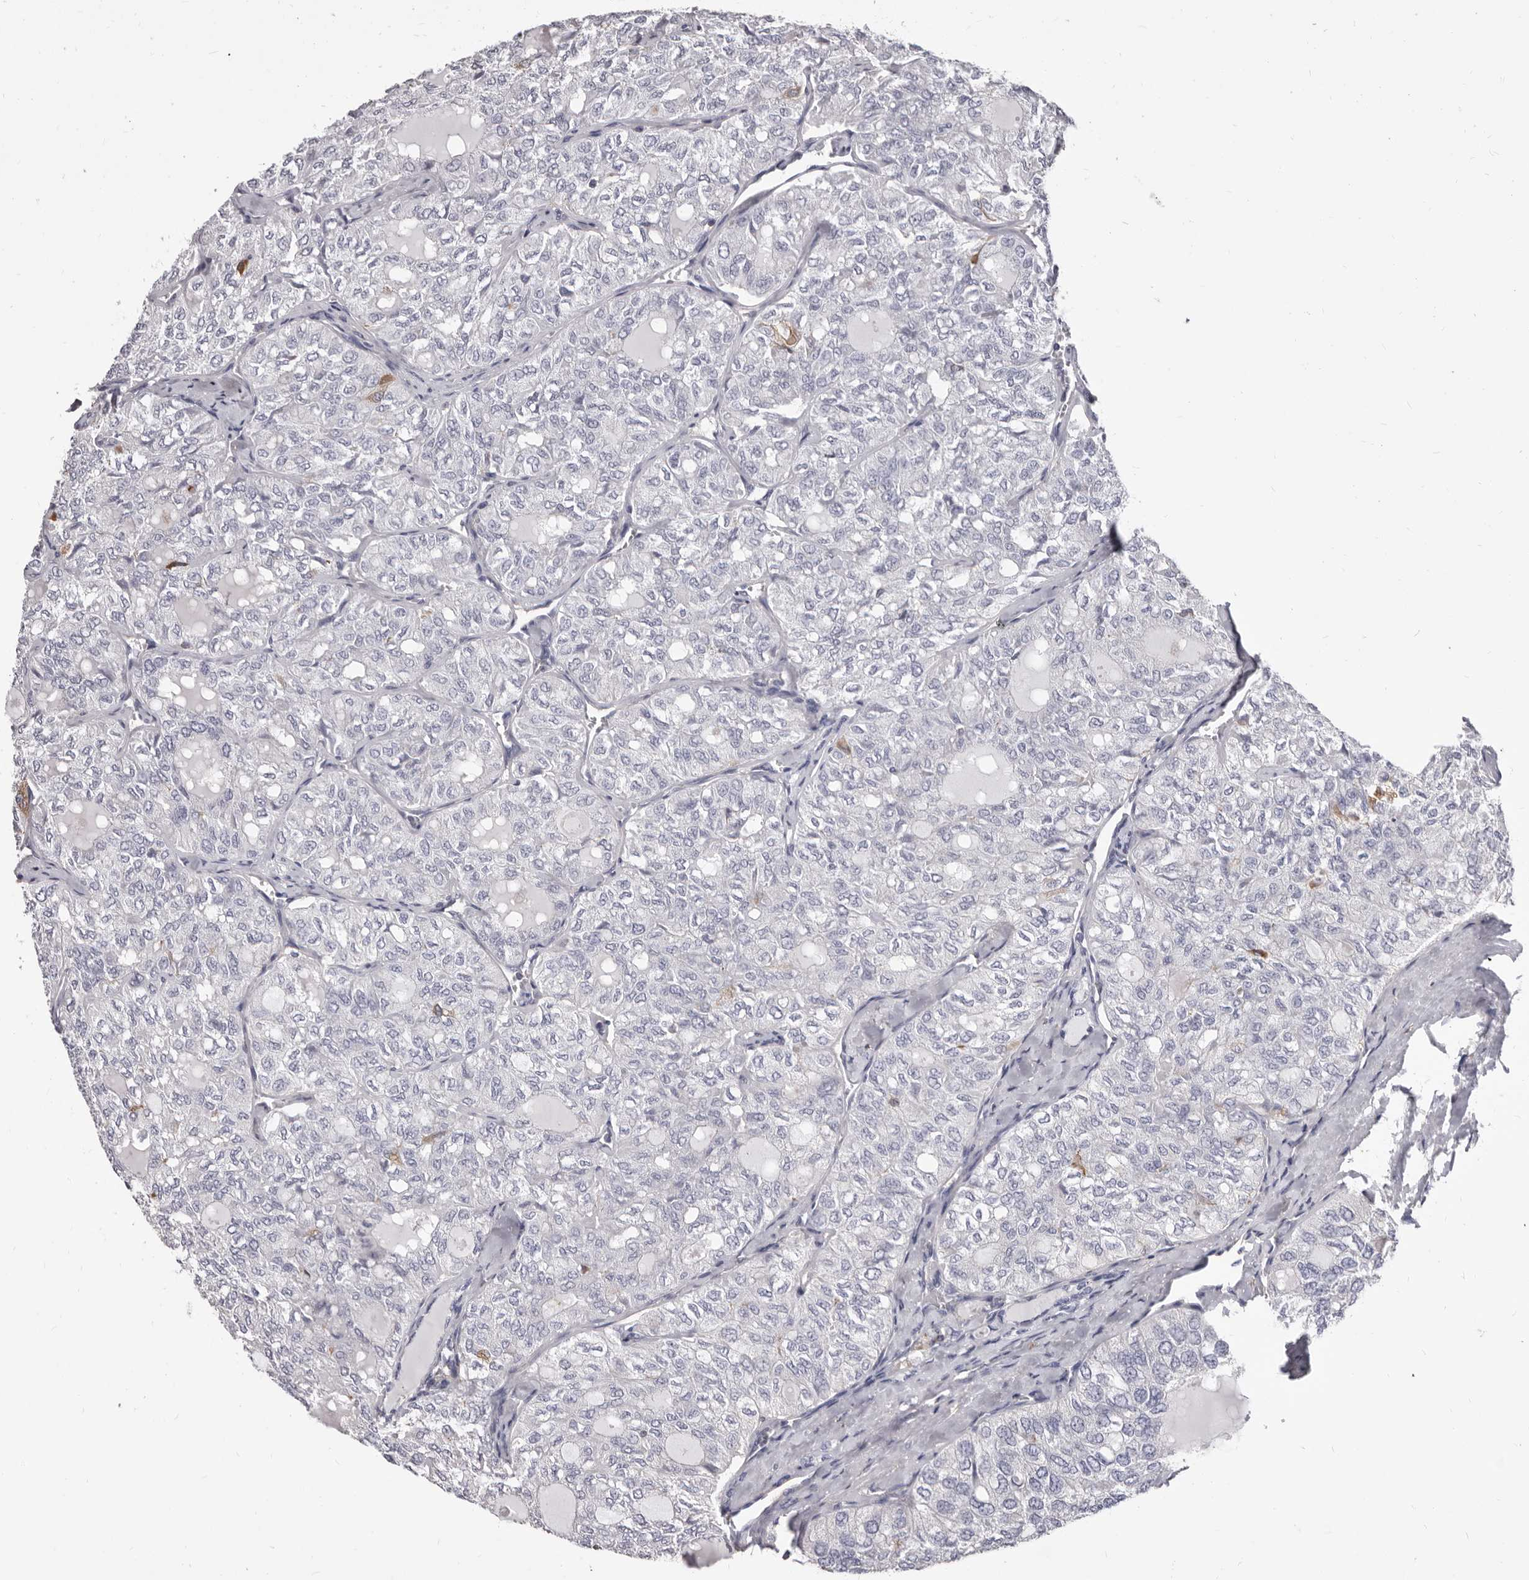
{"staining": {"intensity": "negative", "quantity": "none", "location": "none"}, "tissue": "thyroid cancer", "cell_type": "Tumor cells", "image_type": "cancer", "snomed": [{"axis": "morphology", "description": "Follicular adenoma carcinoma, NOS"}, {"axis": "topography", "description": "Thyroid gland"}], "caption": "A micrograph of thyroid cancer (follicular adenoma carcinoma) stained for a protein shows no brown staining in tumor cells.", "gene": "NIBAN1", "patient": {"sex": "male", "age": 75}}